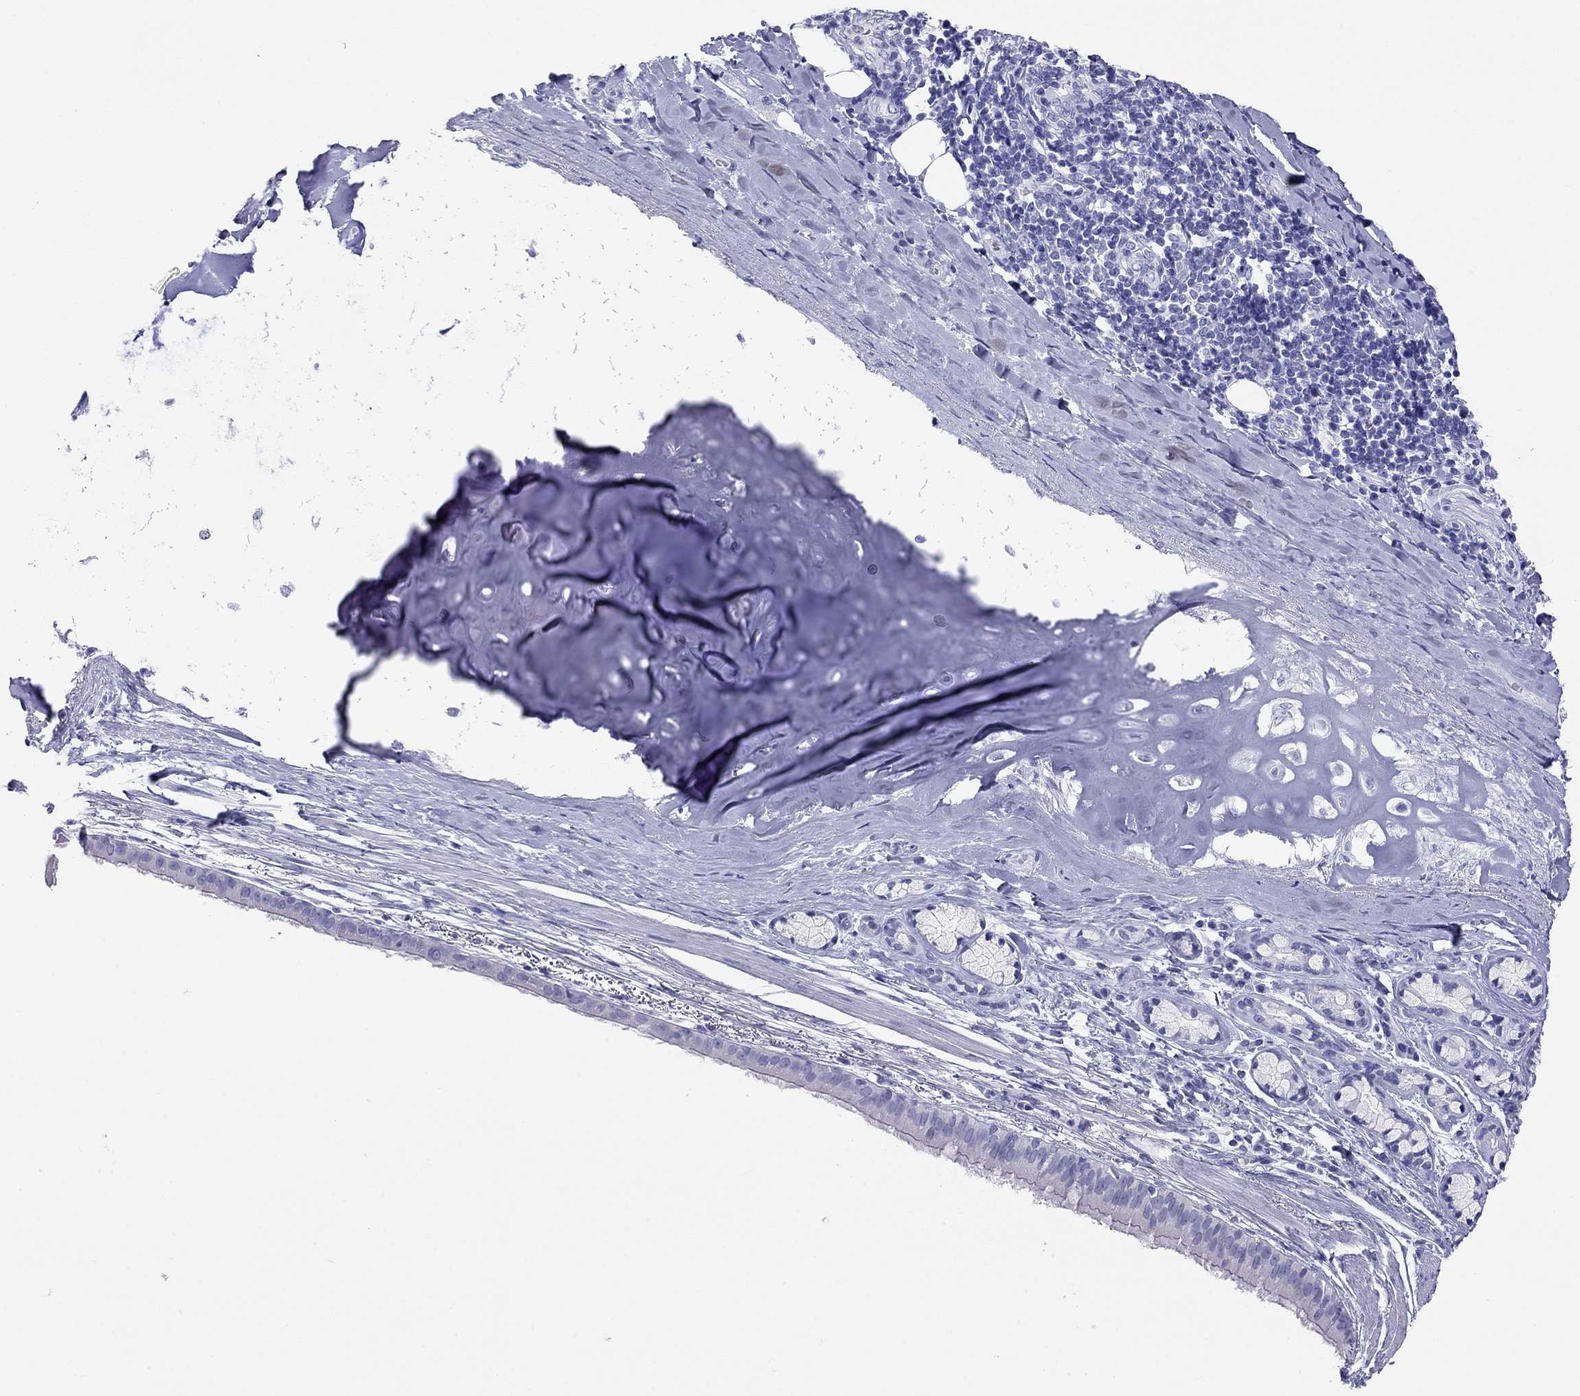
{"staining": {"intensity": "negative", "quantity": "none", "location": "none"}, "tissue": "bronchus", "cell_type": "Respiratory epithelial cells", "image_type": "normal", "snomed": [{"axis": "morphology", "description": "Normal tissue, NOS"}, {"axis": "morphology", "description": "Squamous cell carcinoma, NOS"}, {"axis": "topography", "description": "Bronchus"}, {"axis": "topography", "description": "Lung"}], "caption": "The micrograph displays no significant staining in respiratory epithelial cells of bronchus.", "gene": "HLA", "patient": {"sex": "male", "age": 69}}